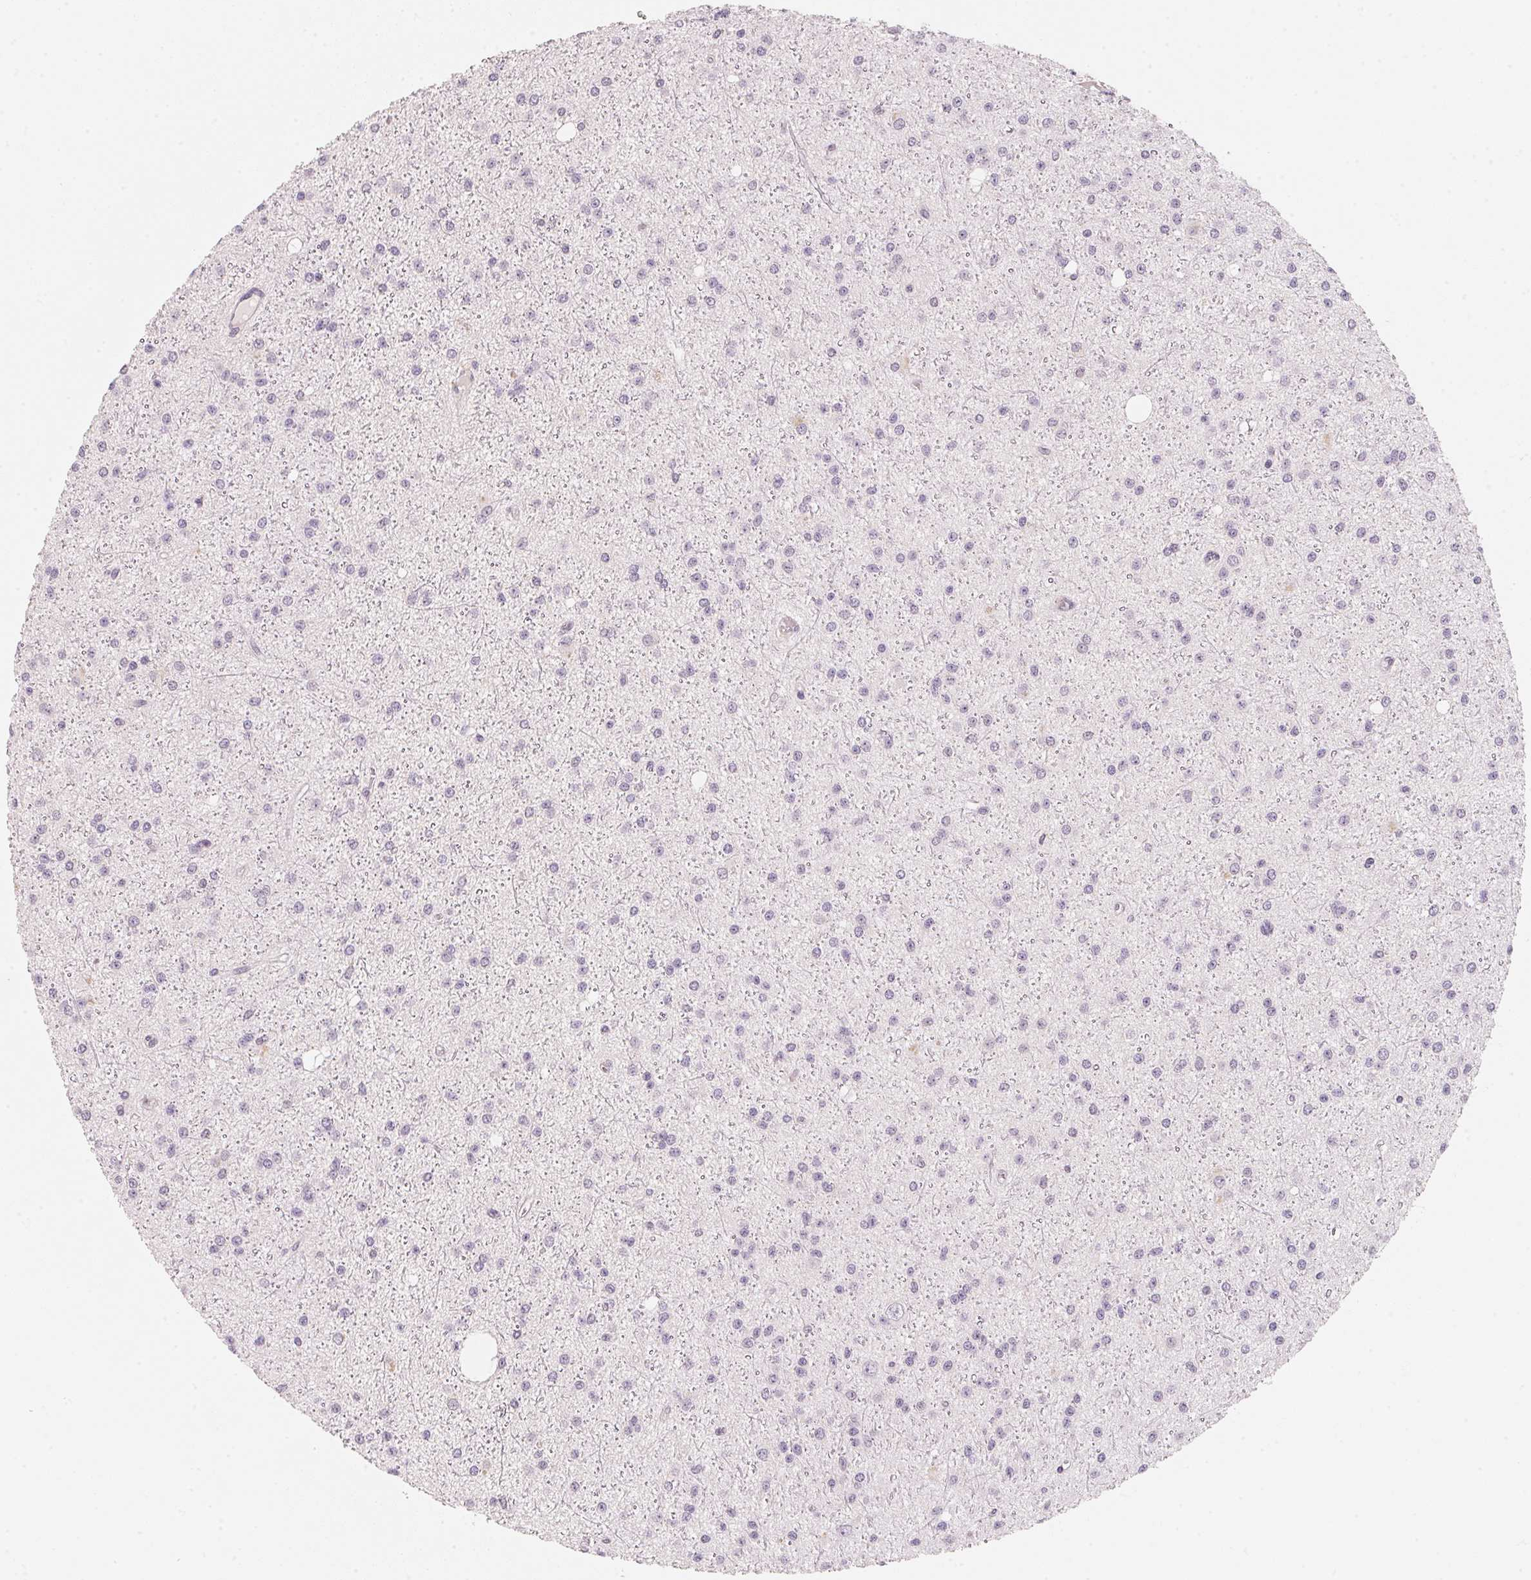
{"staining": {"intensity": "negative", "quantity": "none", "location": "none"}, "tissue": "glioma", "cell_type": "Tumor cells", "image_type": "cancer", "snomed": [{"axis": "morphology", "description": "Glioma, malignant, Low grade"}, {"axis": "topography", "description": "Brain"}], "caption": "Micrograph shows no significant protein expression in tumor cells of glioma. The staining was performed using DAB to visualize the protein expression in brown, while the nuclei were stained in blue with hematoxylin (Magnification: 20x).", "gene": "ANKRD31", "patient": {"sex": "male", "age": 27}}